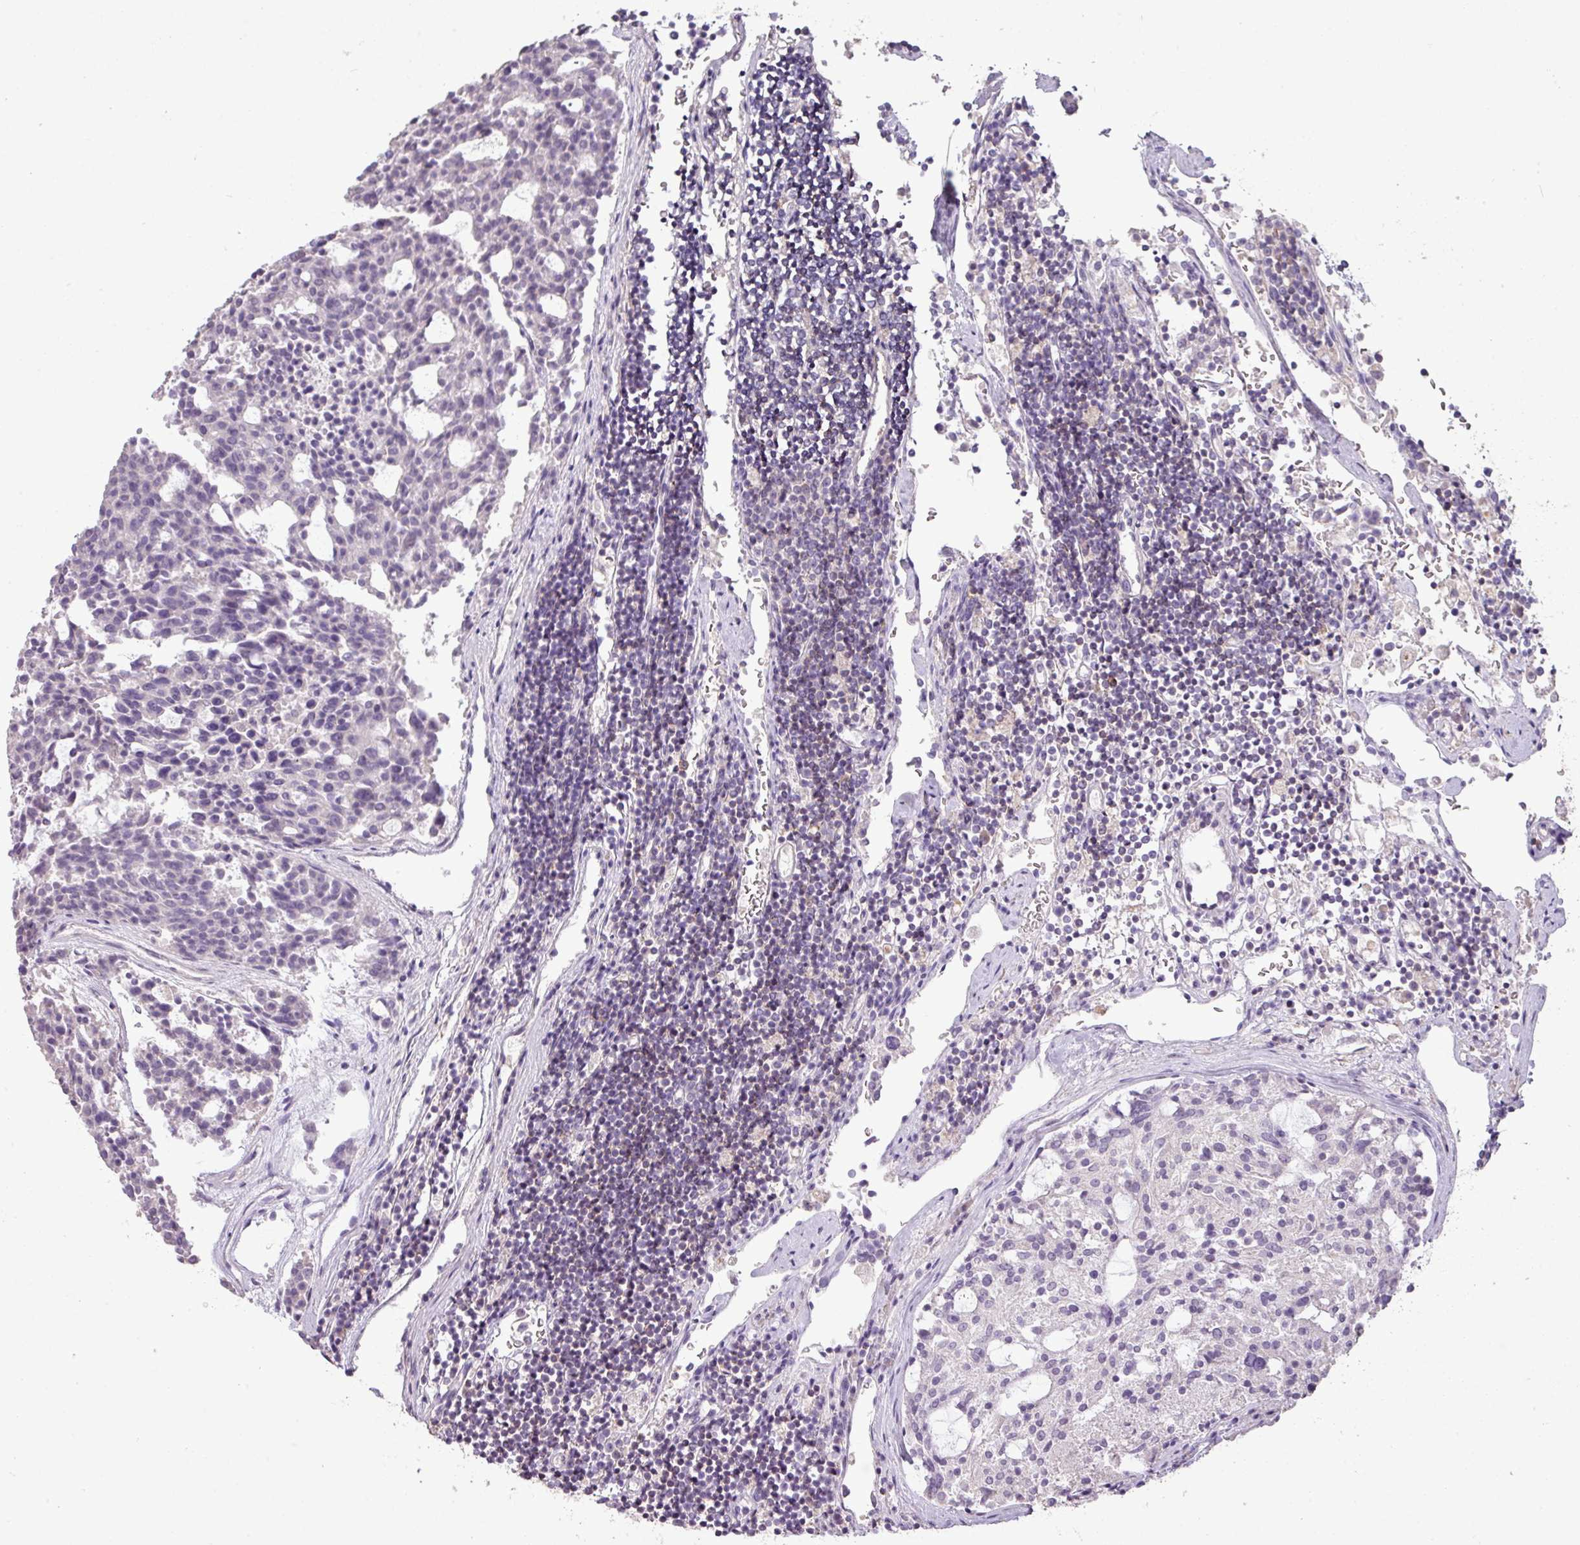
{"staining": {"intensity": "negative", "quantity": "none", "location": "none"}, "tissue": "carcinoid", "cell_type": "Tumor cells", "image_type": "cancer", "snomed": [{"axis": "morphology", "description": "Carcinoid, malignant, NOS"}, {"axis": "topography", "description": "Pancreas"}], "caption": "High power microscopy histopathology image of an IHC photomicrograph of malignant carcinoid, revealing no significant positivity in tumor cells. The staining was performed using DAB (3,3'-diaminobenzidine) to visualize the protein expression in brown, while the nuclei were stained in blue with hematoxylin (Magnification: 20x).", "gene": "LY9", "patient": {"sex": "female", "age": 54}}